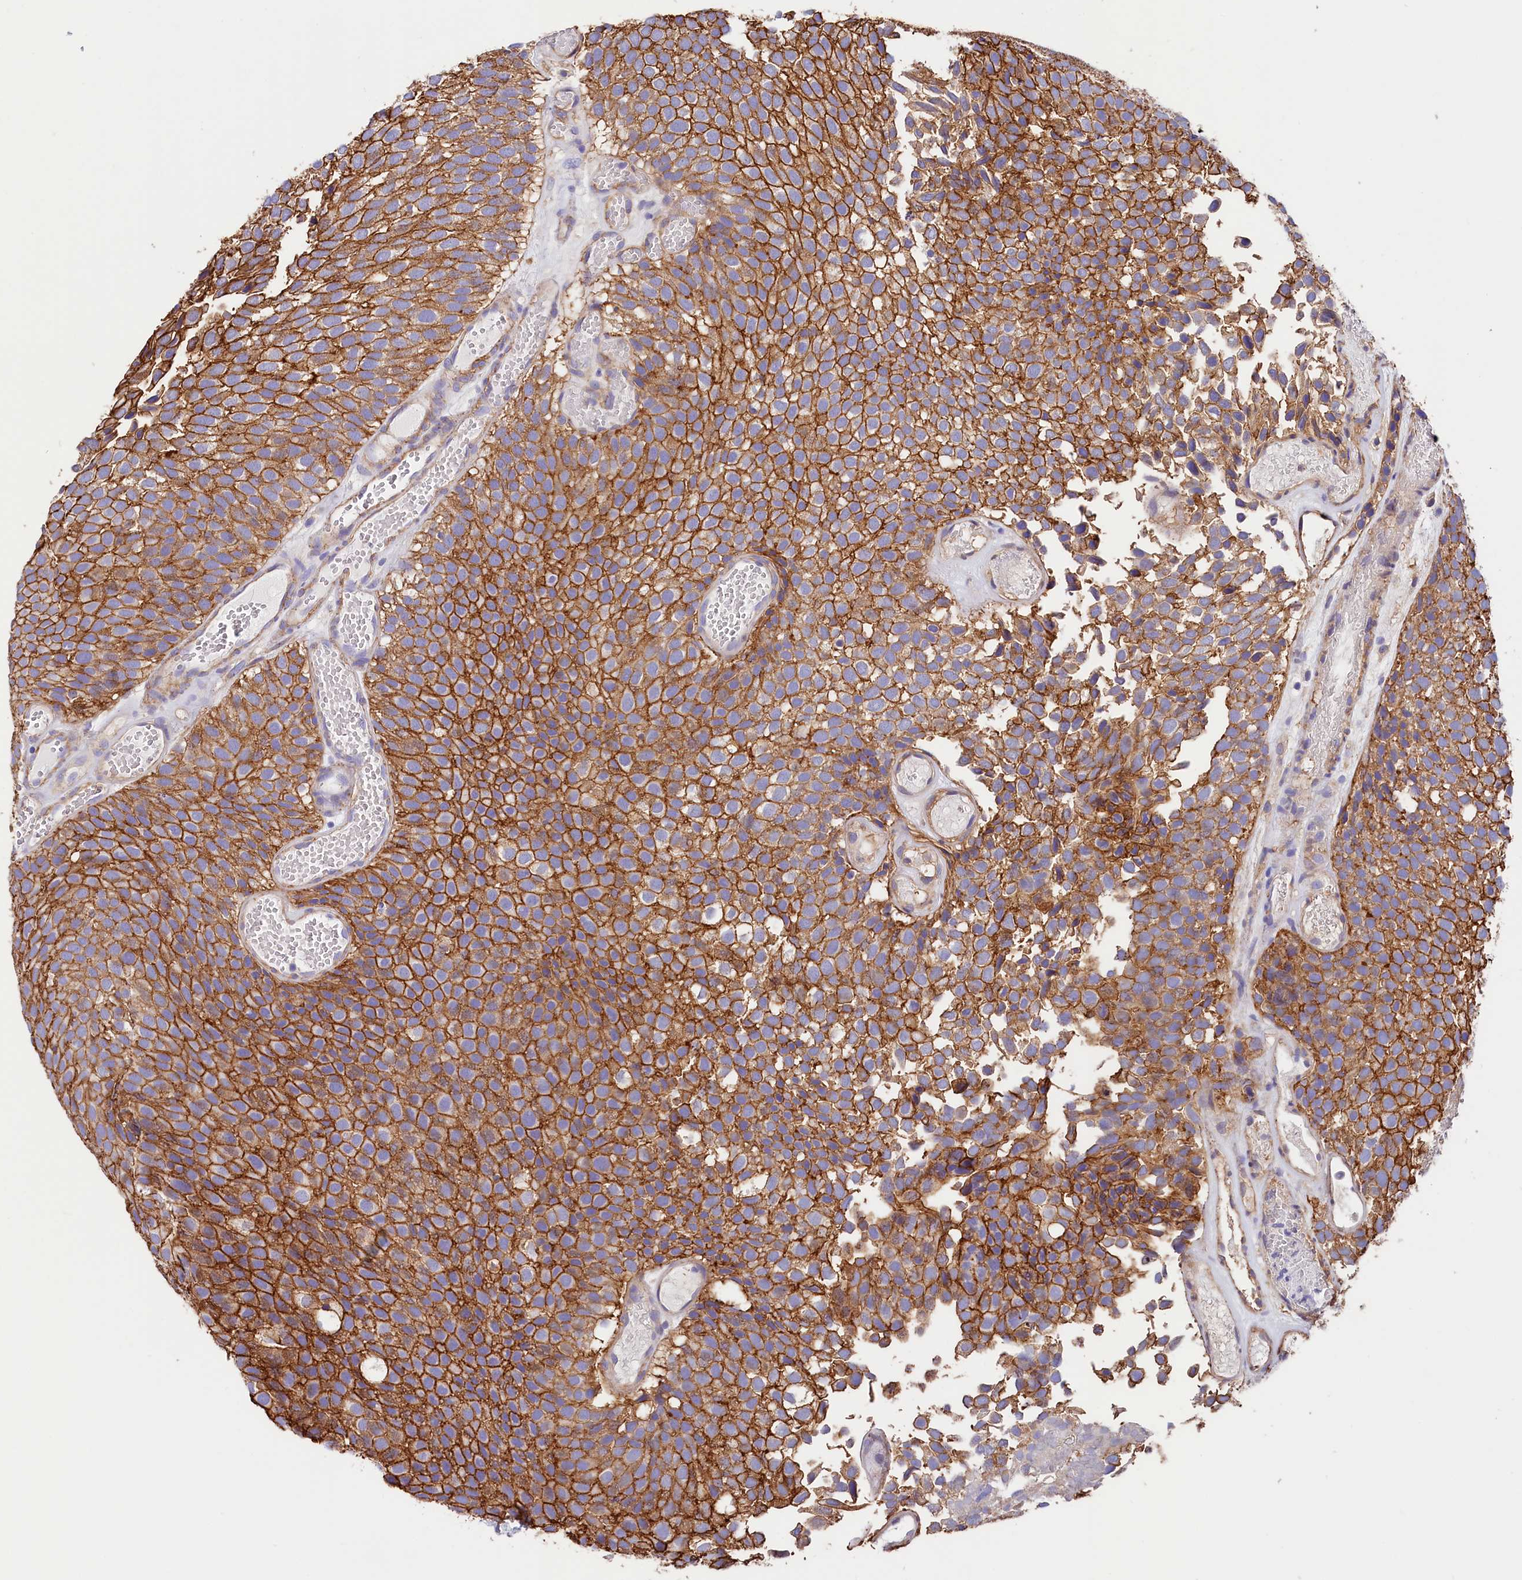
{"staining": {"intensity": "strong", "quantity": ">75%", "location": "cytoplasmic/membranous"}, "tissue": "urothelial cancer", "cell_type": "Tumor cells", "image_type": "cancer", "snomed": [{"axis": "morphology", "description": "Urothelial carcinoma, Low grade"}, {"axis": "topography", "description": "Urinary bladder"}], "caption": "Protein staining of low-grade urothelial carcinoma tissue exhibits strong cytoplasmic/membranous positivity in approximately >75% of tumor cells. (Stains: DAB (3,3'-diaminobenzidine) in brown, nuclei in blue, Microscopy: brightfield microscopy at high magnification).", "gene": "ATP2B4", "patient": {"sex": "male", "age": 89}}